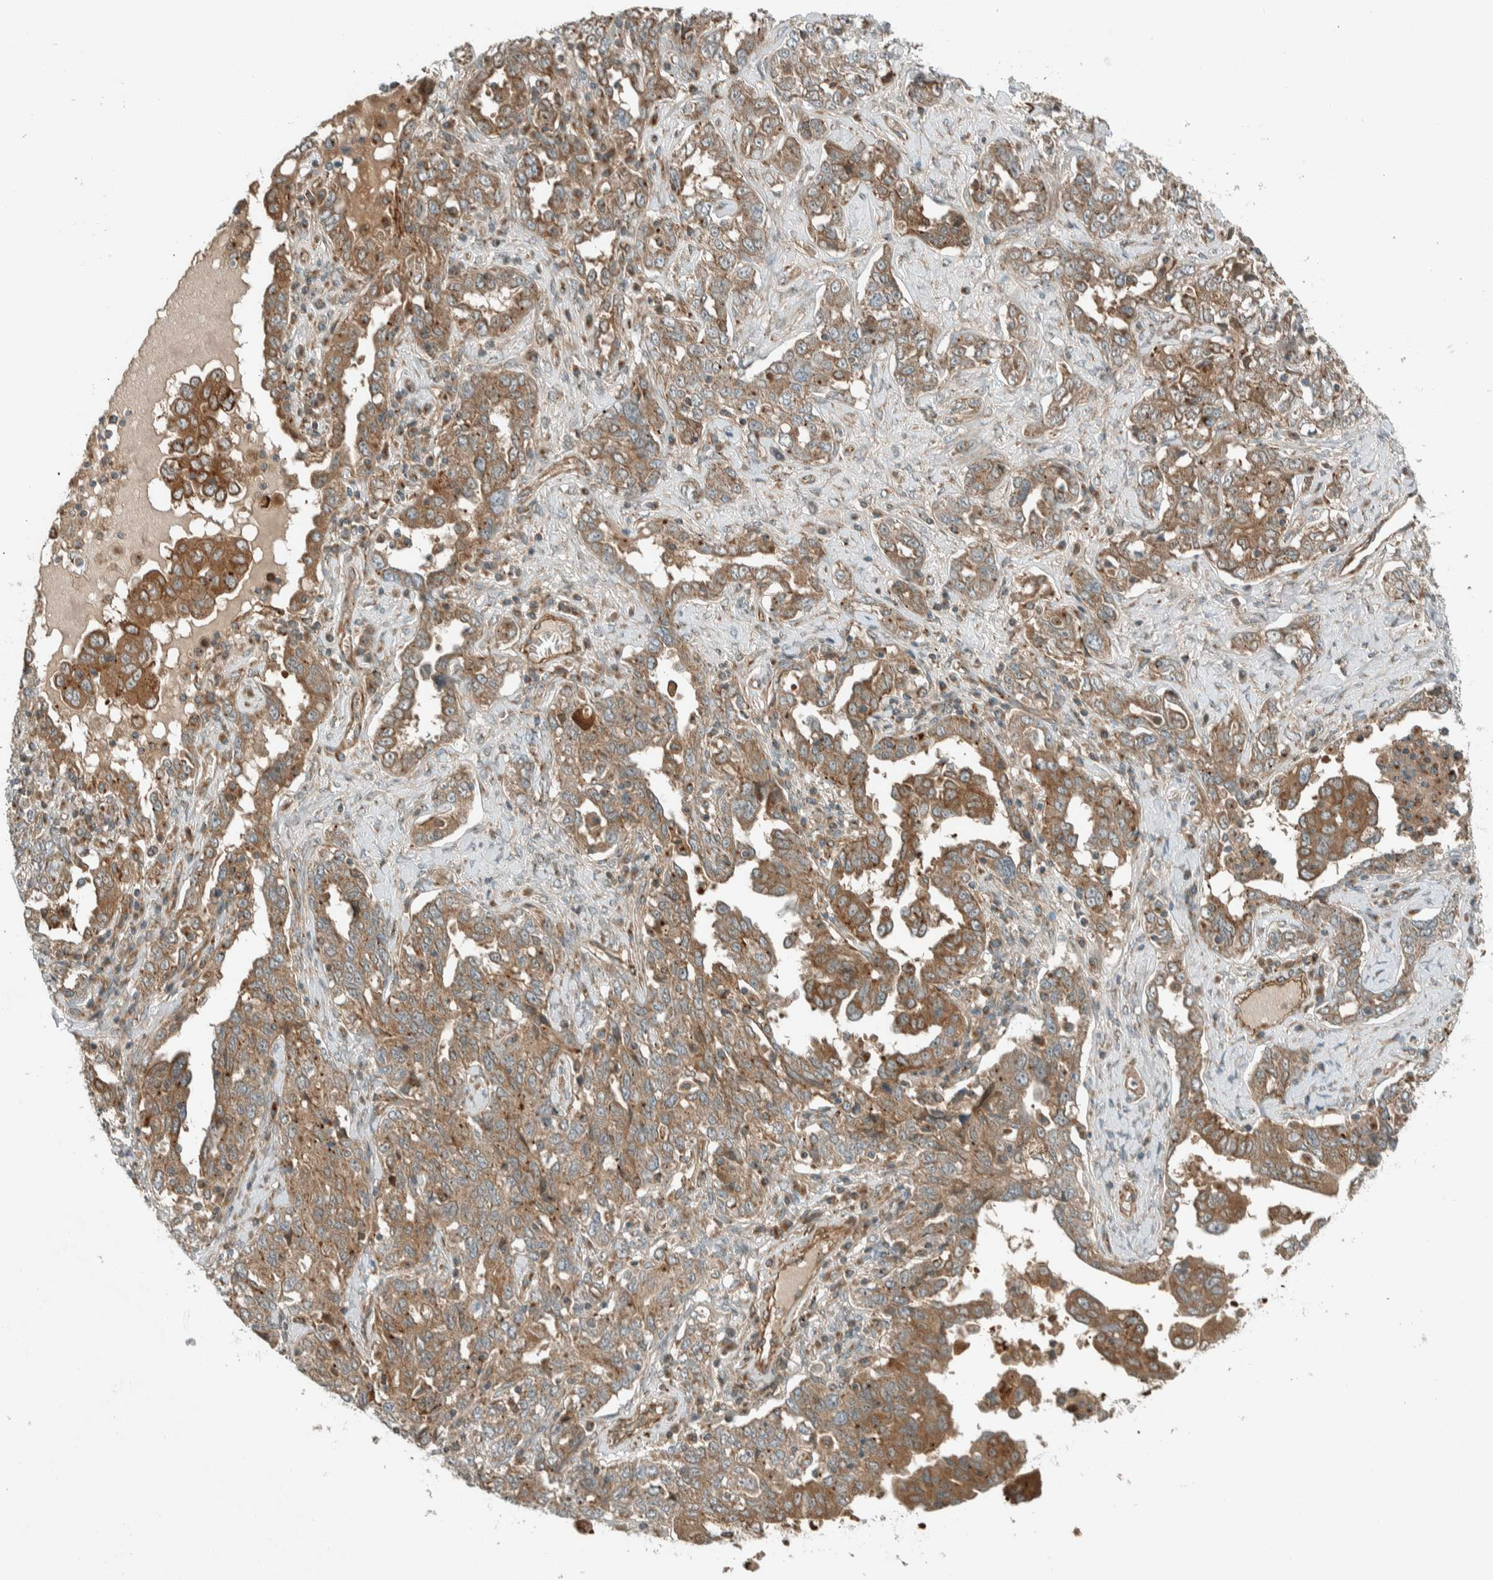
{"staining": {"intensity": "strong", "quantity": "25%-75%", "location": "cytoplasmic/membranous"}, "tissue": "ovarian cancer", "cell_type": "Tumor cells", "image_type": "cancer", "snomed": [{"axis": "morphology", "description": "Carcinoma, endometroid"}, {"axis": "topography", "description": "Ovary"}], "caption": "Immunohistochemistry (IHC) (DAB (3,3'-diaminobenzidine)) staining of ovarian cancer (endometroid carcinoma) shows strong cytoplasmic/membranous protein staining in approximately 25%-75% of tumor cells.", "gene": "EXOC7", "patient": {"sex": "female", "age": 62}}